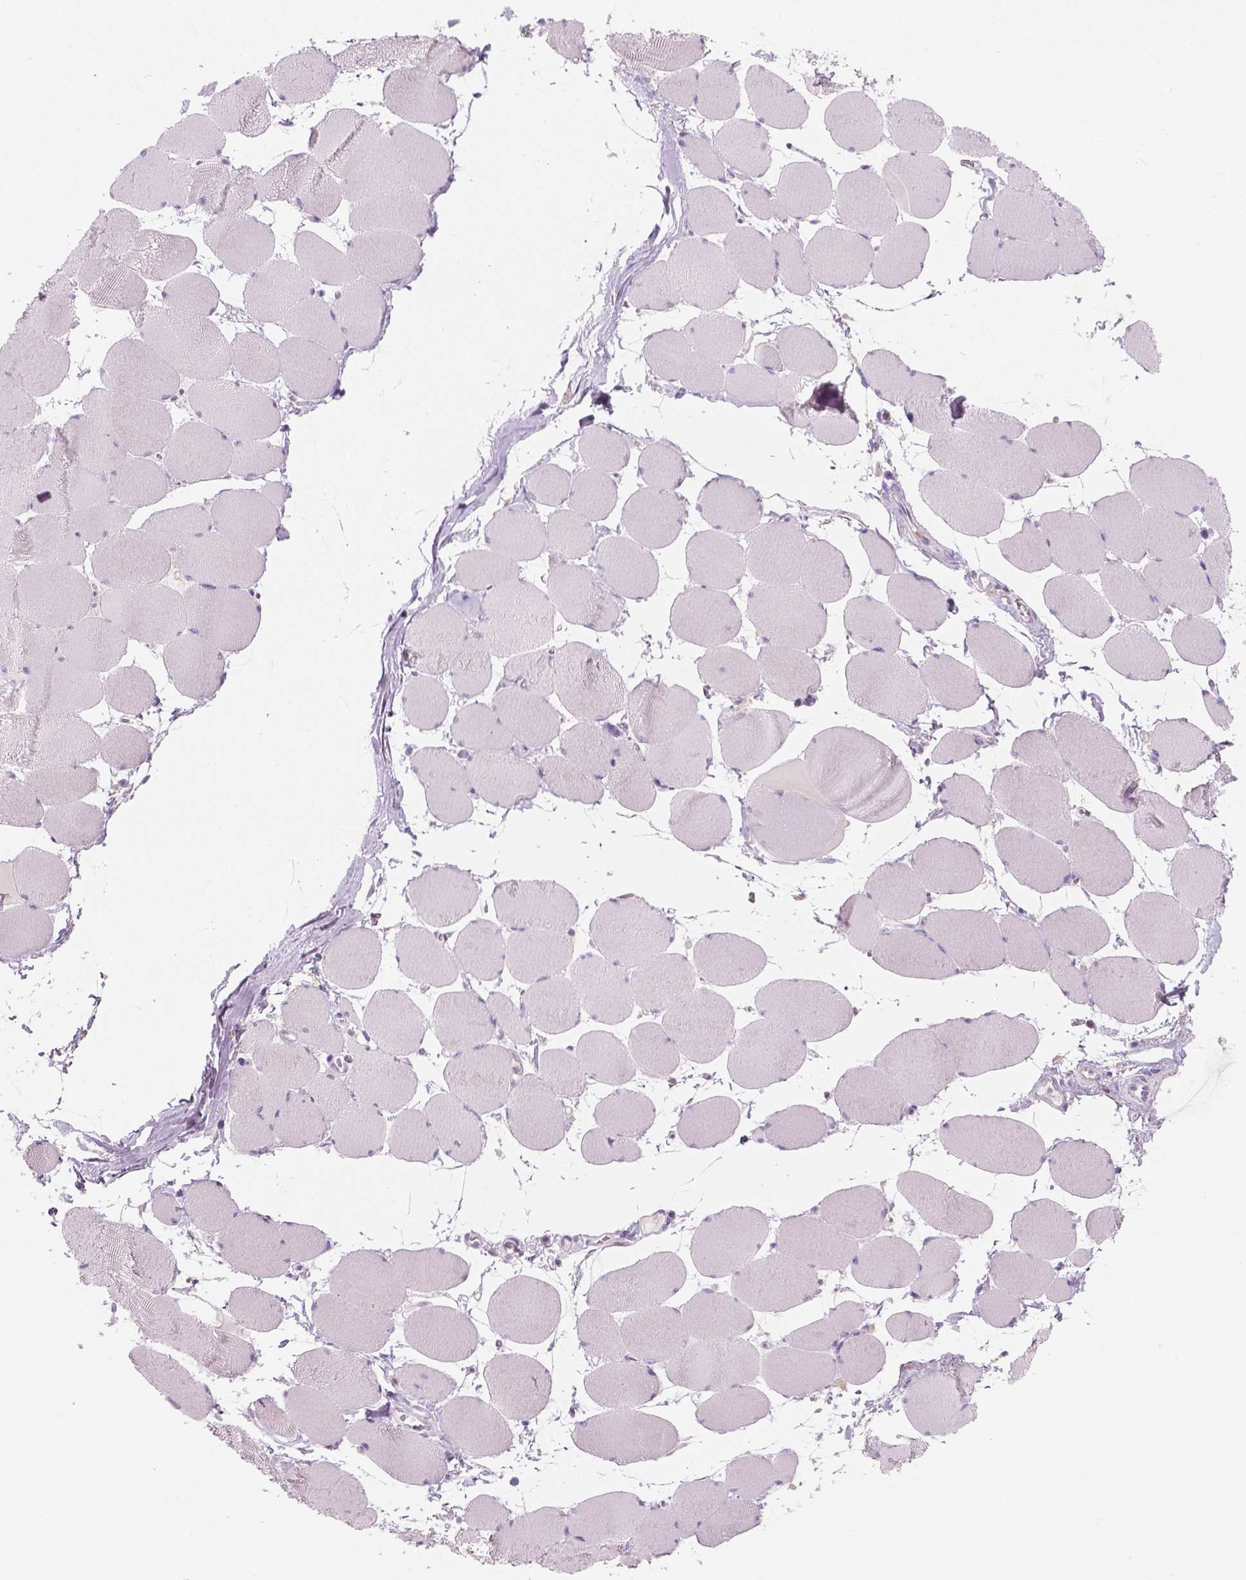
{"staining": {"intensity": "negative", "quantity": "none", "location": "none"}, "tissue": "skeletal muscle", "cell_type": "Myocytes", "image_type": "normal", "snomed": [{"axis": "morphology", "description": "Normal tissue, NOS"}, {"axis": "topography", "description": "Skeletal muscle"}], "caption": "Skeletal muscle stained for a protein using immunohistochemistry (IHC) demonstrates no positivity myocytes.", "gene": "GALM", "patient": {"sex": "female", "age": 75}}